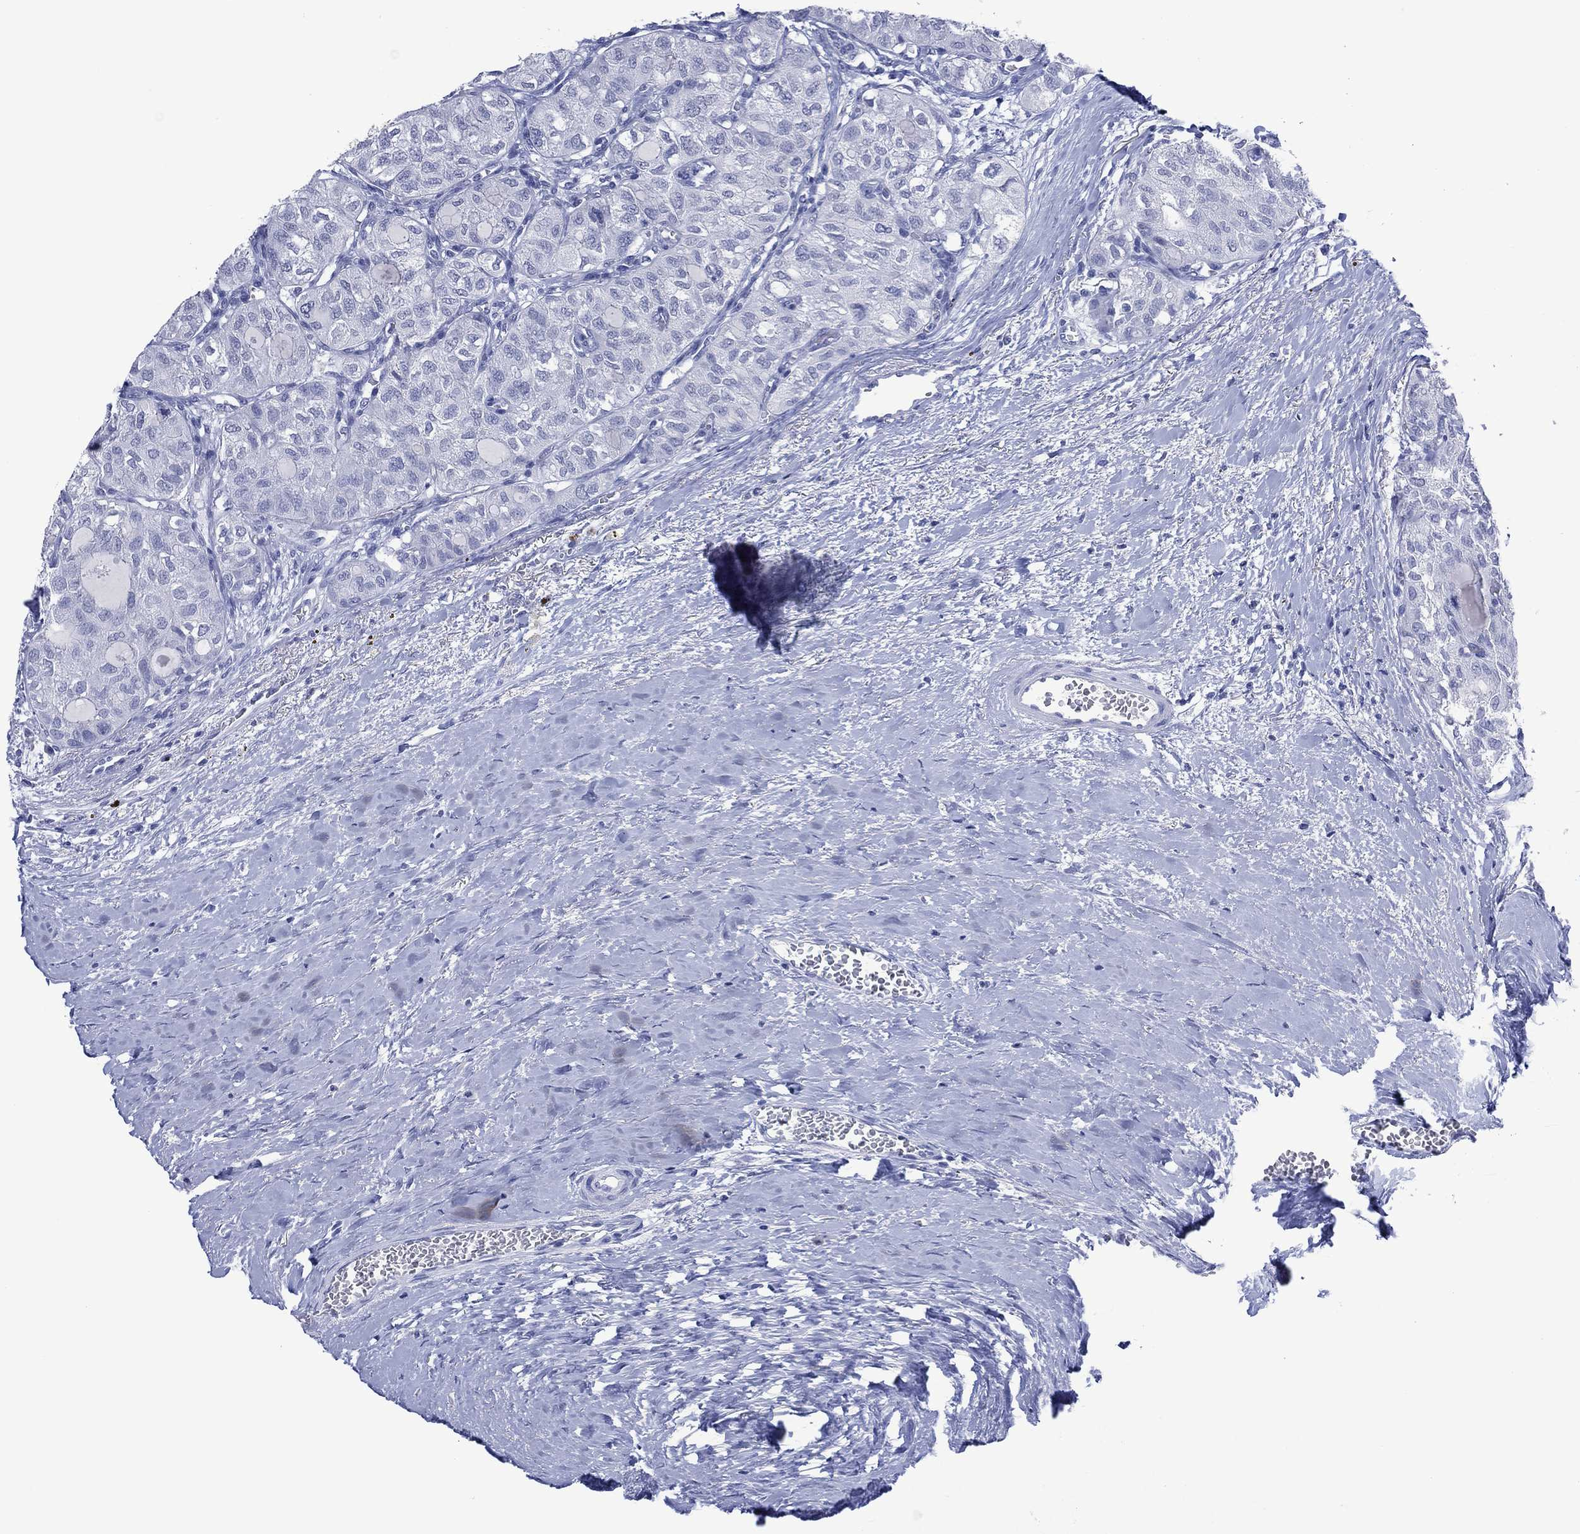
{"staining": {"intensity": "negative", "quantity": "none", "location": "none"}, "tissue": "thyroid cancer", "cell_type": "Tumor cells", "image_type": "cancer", "snomed": [{"axis": "morphology", "description": "Follicular adenoma carcinoma, NOS"}, {"axis": "topography", "description": "Thyroid gland"}], "caption": "IHC photomicrograph of neoplastic tissue: thyroid follicular adenoma carcinoma stained with DAB demonstrates no significant protein staining in tumor cells.", "gene": "UTF1", "patient": {"sex": "male", "age": 75}}